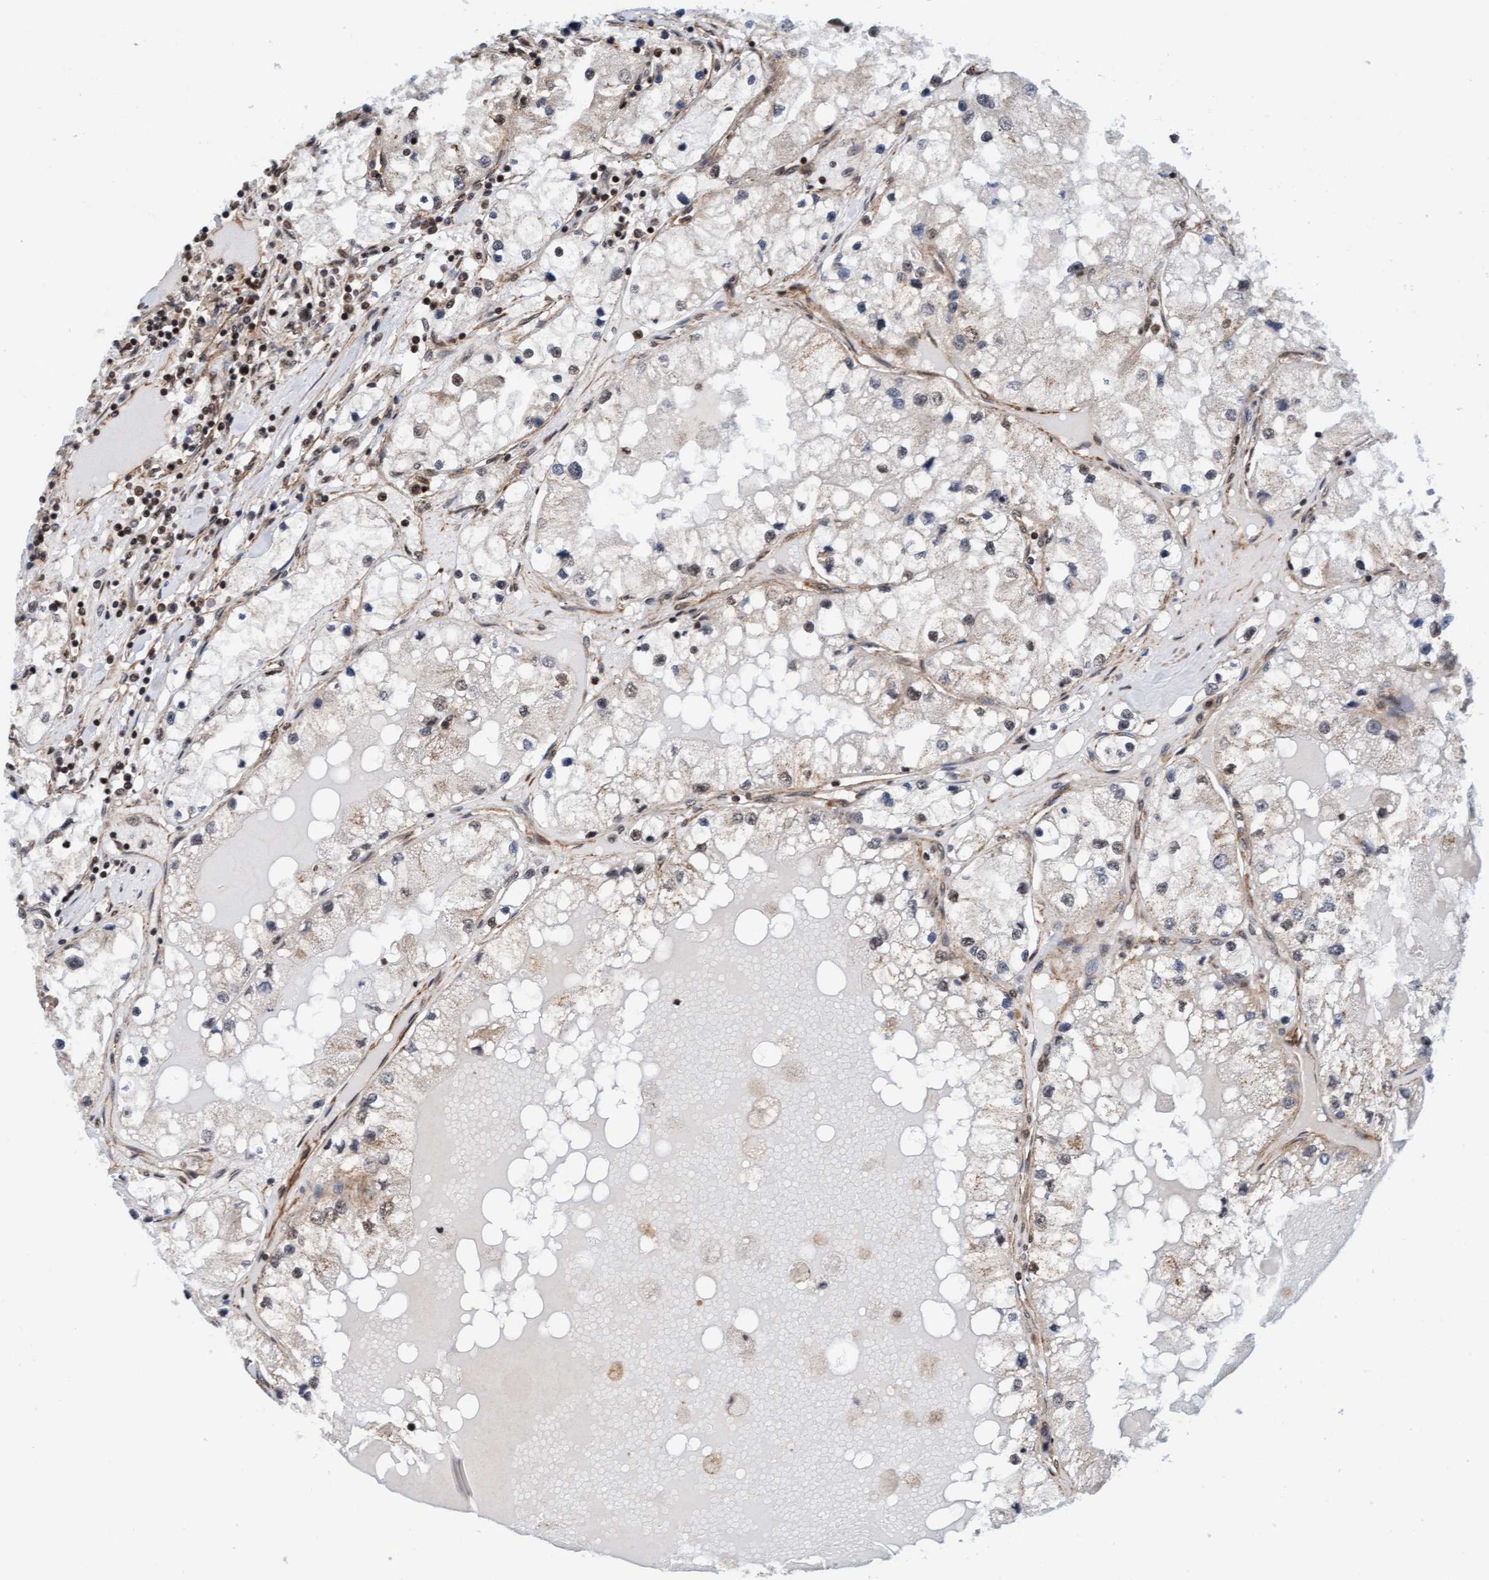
{"staining": {"intensity": "weak", "quantity": "<25%", "location": "cytoplasmic/membranous"}, "tissue": "renal cancer", "cell_type": "Tumor cells", "image_type": "cancer", "snomed": [{"axis": "morphology", "description": "Adenocarcinoma, NOS"}, {"axis": "topography", "description": "Kidney"}], "caption": "Renal adenocarcinoma was stained to show a protein in brown. There is no significant positivity in tumor cells.", "gene": "STXBP4", "patient": {"sex": "male", "age": 68}}